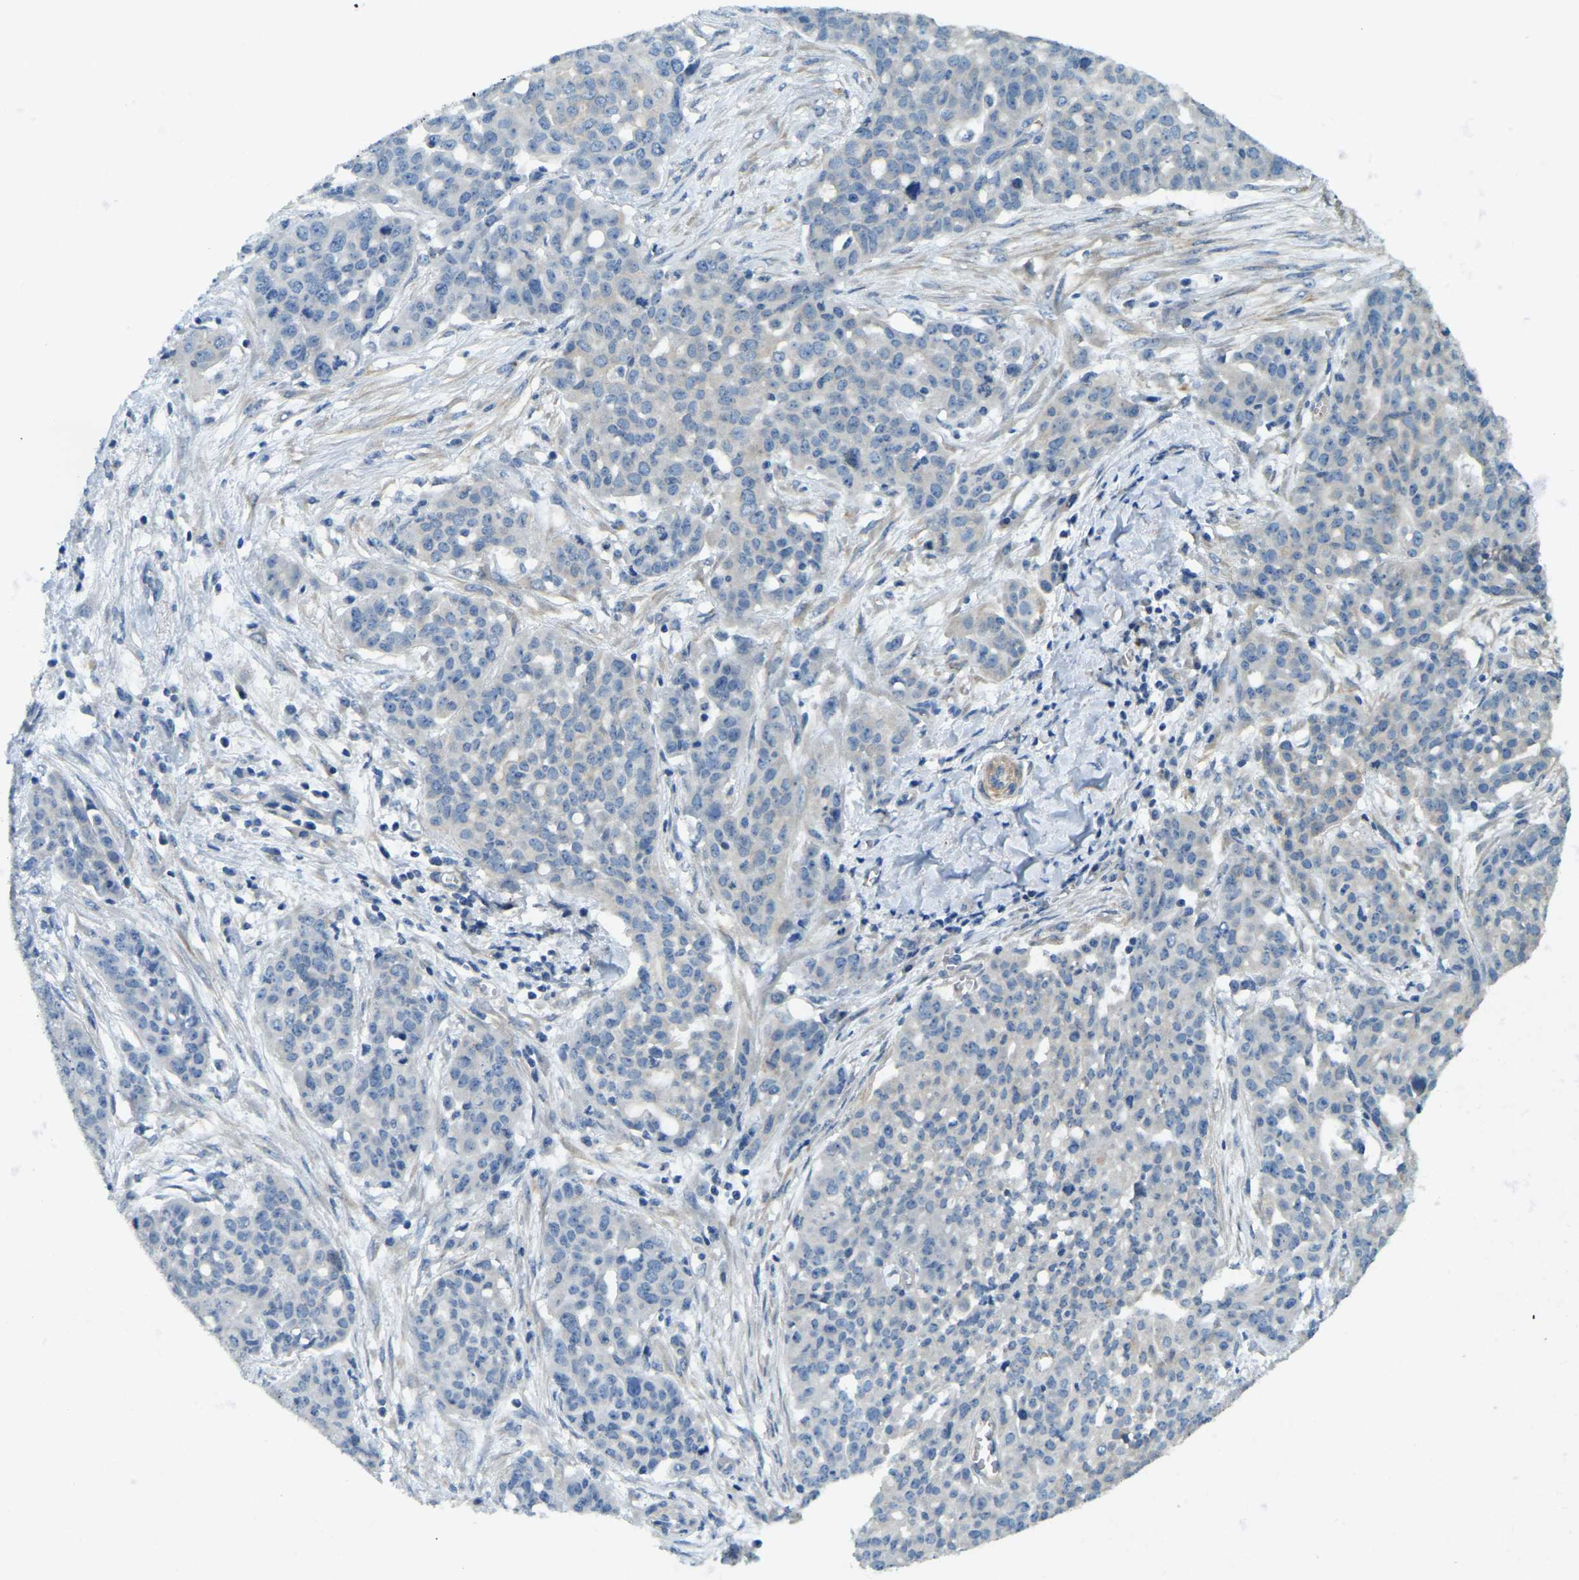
{"staining": {"intensity": "weak", "quantity": "<25%", "location": "cytoplasmic/membranous"}, "tissue": "ovarian cancer", "cell_type": "Tumor cells", "image_type": "cancer", "snomed": [{"axis": "morphology", "description": "Cystadenocarcinoma, serous, NOS"}, {"axis": "topography", "description": "Soft tissue"}, {"axis": "topography", "description": "Ovary"}], "caption": "Tumor cells are negative for brown protein staining in ovarian serous cystadenocarcinoma.", "gene": "ERGIC1", "patient": {"sex": "female", "age": 57}}